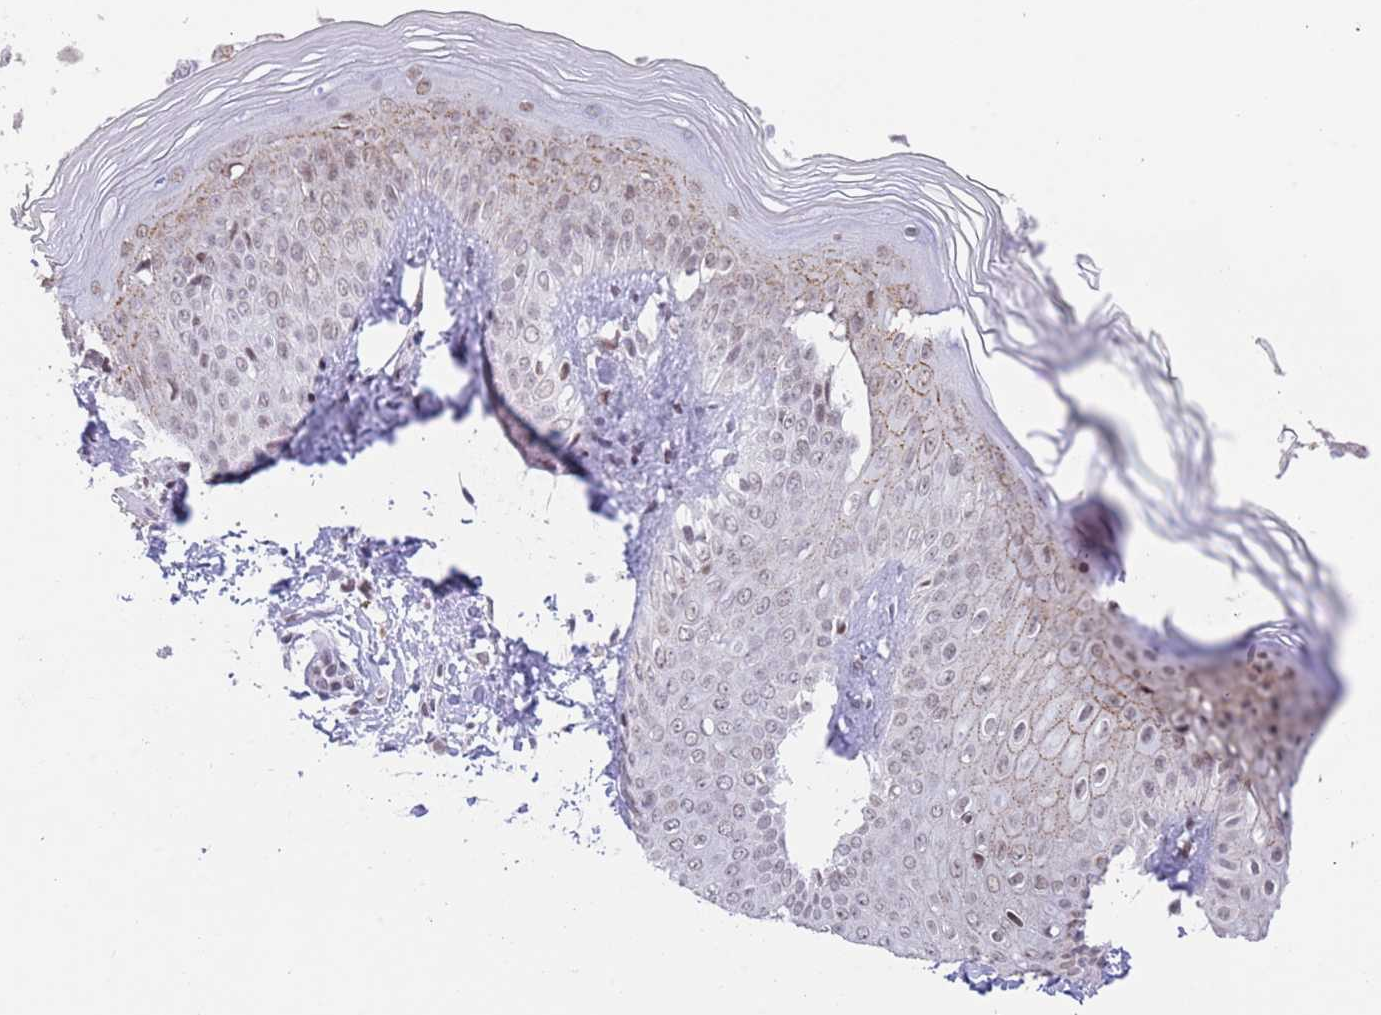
{"staining": {"intensity": "moderate", "quantity": ">75%", "location": "cytoplasmic/membranous,nuclear"}, "tissue": "skin", "cell_type": "Epidermal cells", "image_type": "normal", "snomed": [{"axis": "morphology", "description": "Normal tissue, NOS"}, {"axis": "morphology", "description": "Inflammation, NOS"}, {"axis": "topography", "description": "Soft tissue"}, {"axis": "topography", "description": "Anal"}], "caption": "Protein staining by immunohistochemistry (IHC) shows moderate cytoplasmic/membranous,nuclear positivity in approximately >75% of epidermal cells in normal skin. Using DAB (brown) and hematoxylin (blue) stains, captured at high magnification using brightfield microscopy.", "gene": "ZNF382", "patient": {"sex": "female", "age": 15}}